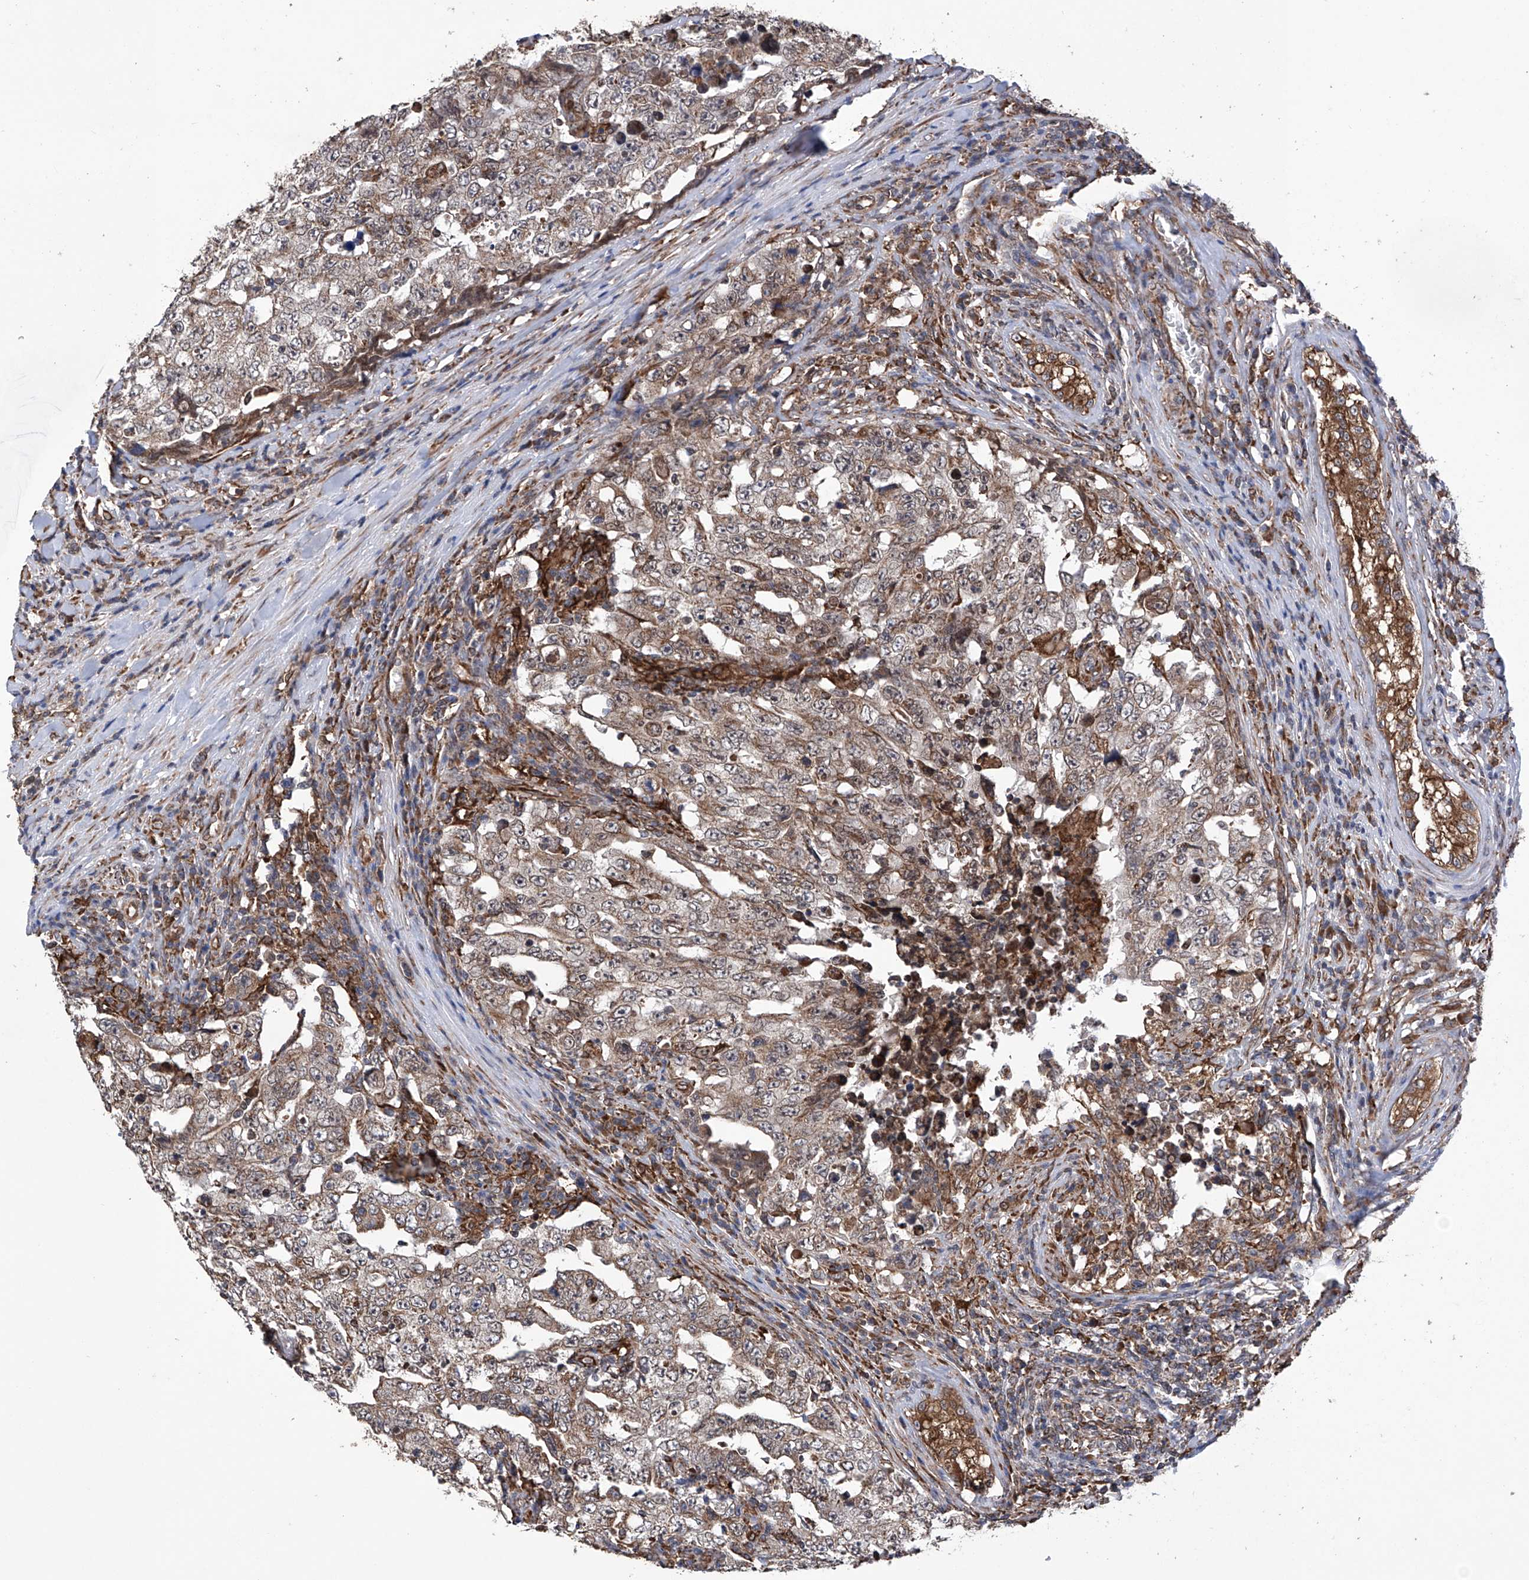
{"staining": {"intensity": "weak", "quantity": ">75%", "location": "cytoplasmic/membranous"}, "tissue": "testis cancer", "cell_type": "Tumor cells", "image_type": "cancer", "snomed": [{"axis": "morphology", "description": "Carcinoma, Embryonal, NOS"}, {"axis": "topography", "description": "Testis"}], "caption": "A high-resolution micrograph shows immunohistochemistry (IHC) staining of embryonal carcinoma (testis), which shows weak cytoplasmic/membranous positivity in about >75% of tumor cells.", "gene": "DNAH8", "patient": {"sex": "male", "age": 26}}